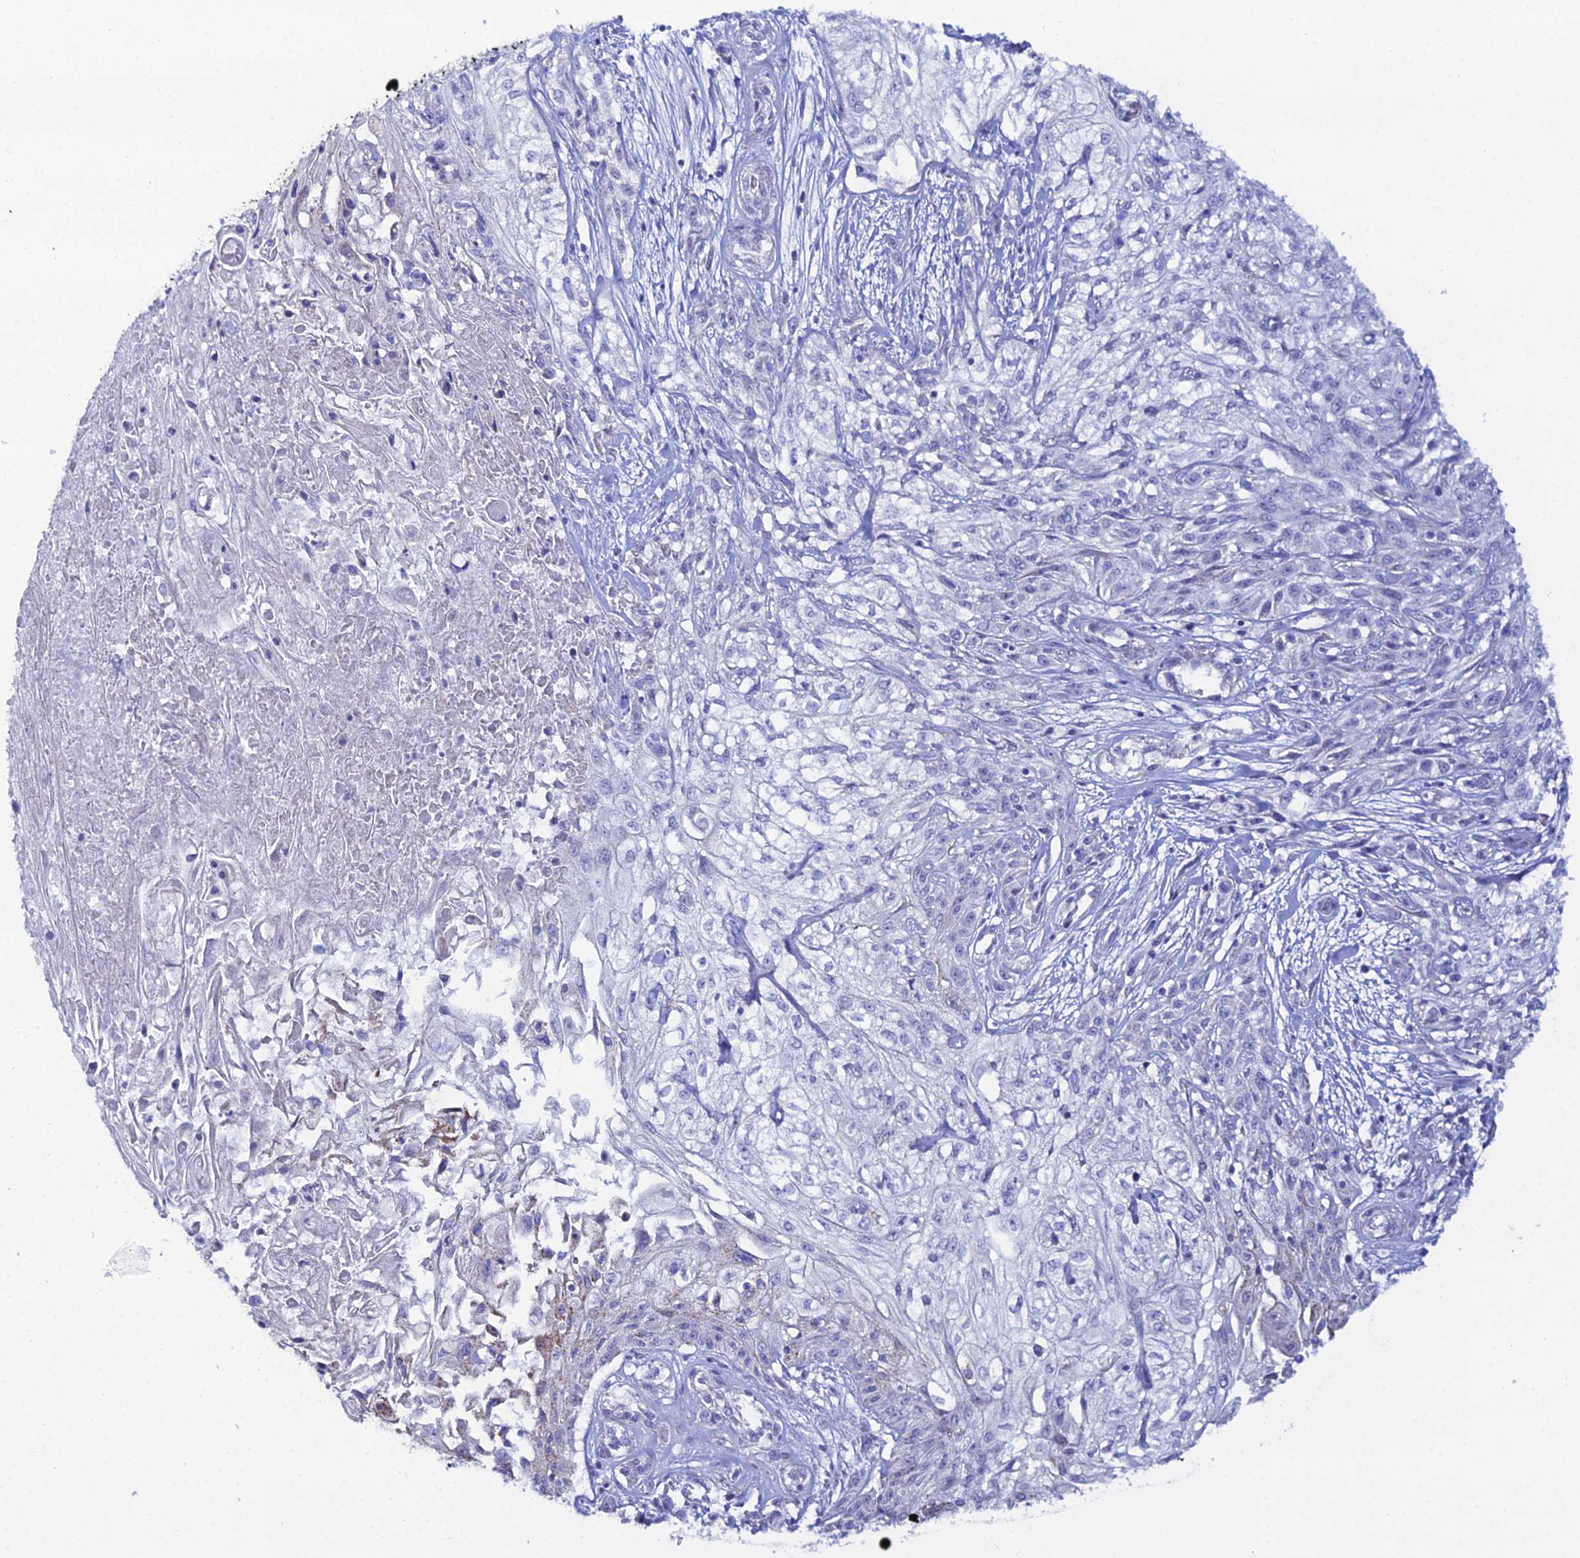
{"staining": {"intensity": "negative", "quantity": "none", "location": "none"}, "tissue": "skin cancer", "cell_type": "Tumor cells", "image_type": "cancer", "snomed": [{"axis": "morphology", "description": "Squamous cell carcinoma, NOS"}, {"axis": "morphology", "description": "Squamous cell carcinoma, metastatic, NOS"}, {"axis": "topography", "description": "Skin"}, {"axis": "topography", "description": "Lymph node"}], "caption": "DAB (3,3'-diaminobenzidine) immunohistochemical staining of skin cancer (squamous cell carcinoma) reveals no significant staining in tumor cells.", "gene": "DHX34", "patient": {"sex": "male", "age": 75}}